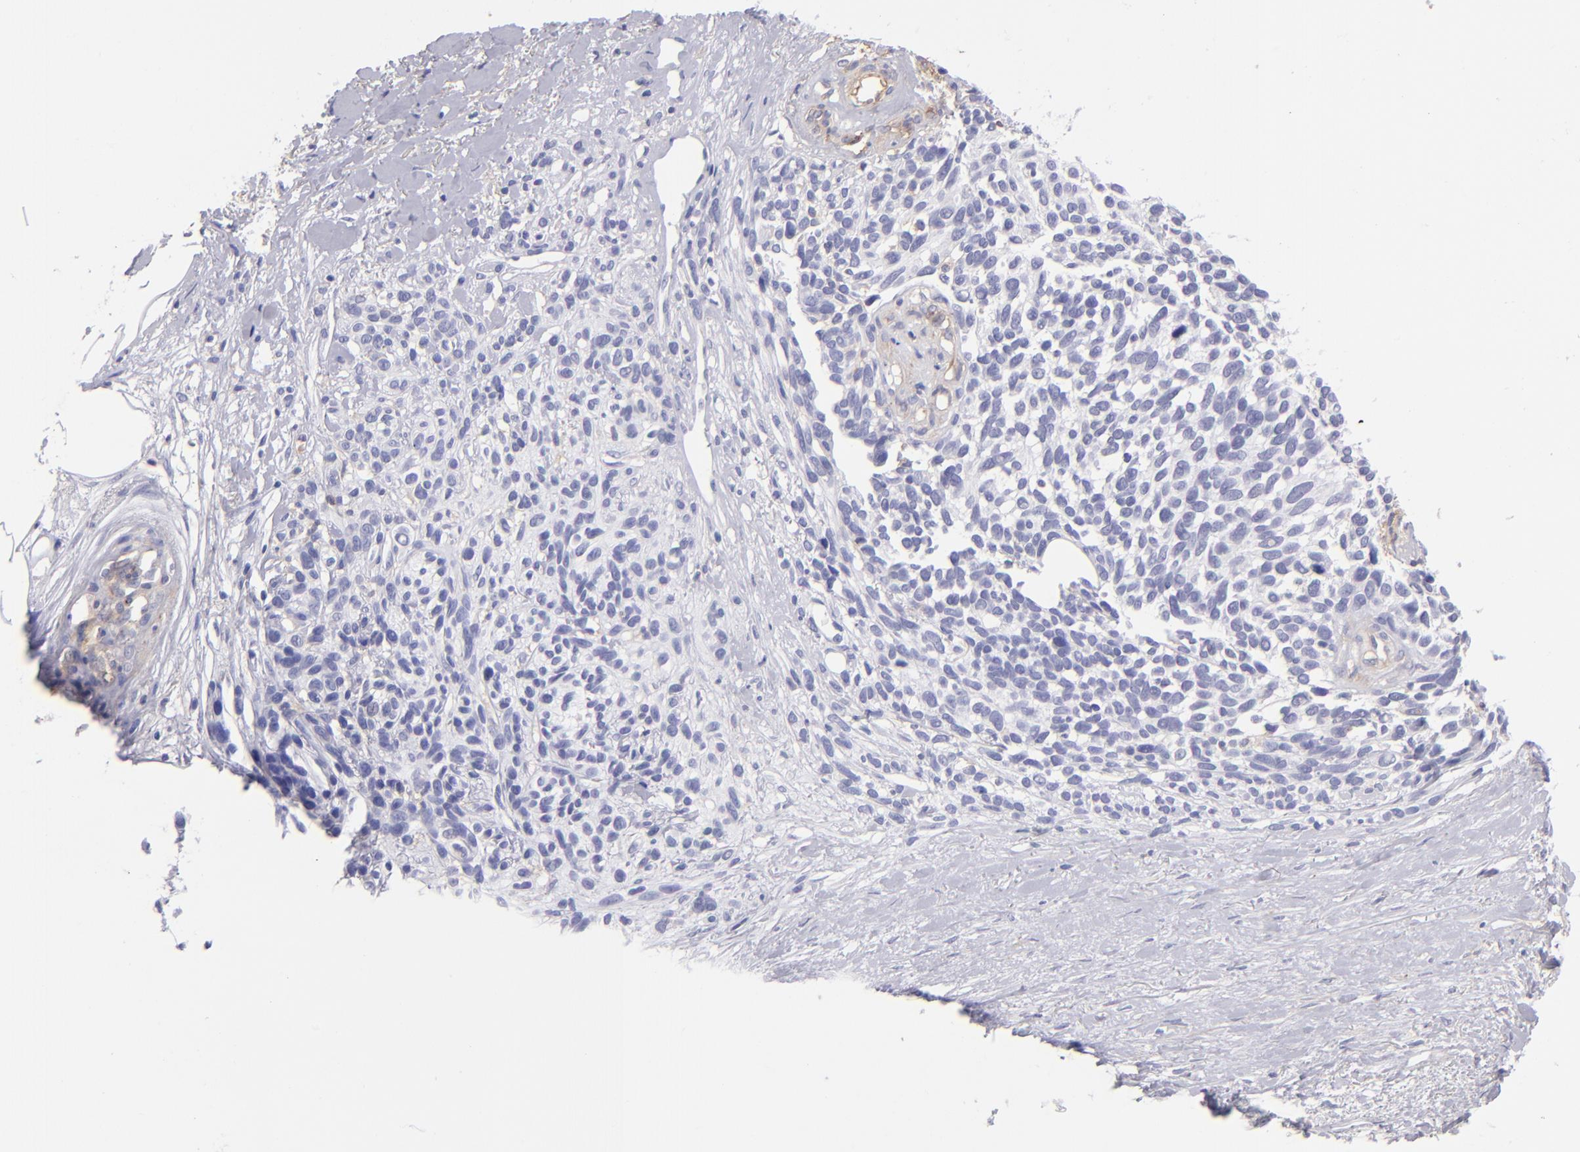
{"staining": {"intensity": "negative", "quantity": "none", "location": "none"}, "tissue": "melanoma", "cell_type": "Tumor cells", "image_type": "cancer", "snomed": [{"axis": "morphology", "description": "Malignant melanoma, NOS"}, {"axis": "topography", "description": "Skin"}], "caption": "Tumor cells show no significant protein expression in malignant melanoma. (Stains: DAB (3,3'-diaminobenzidine) immunohistochemistry (IHC) with hematoxylin counter stain, Microscopy: brightfield microscopy at high magnification).", "gene": "ENTPD1", "patient": {"sex": "female", "age": 85}}